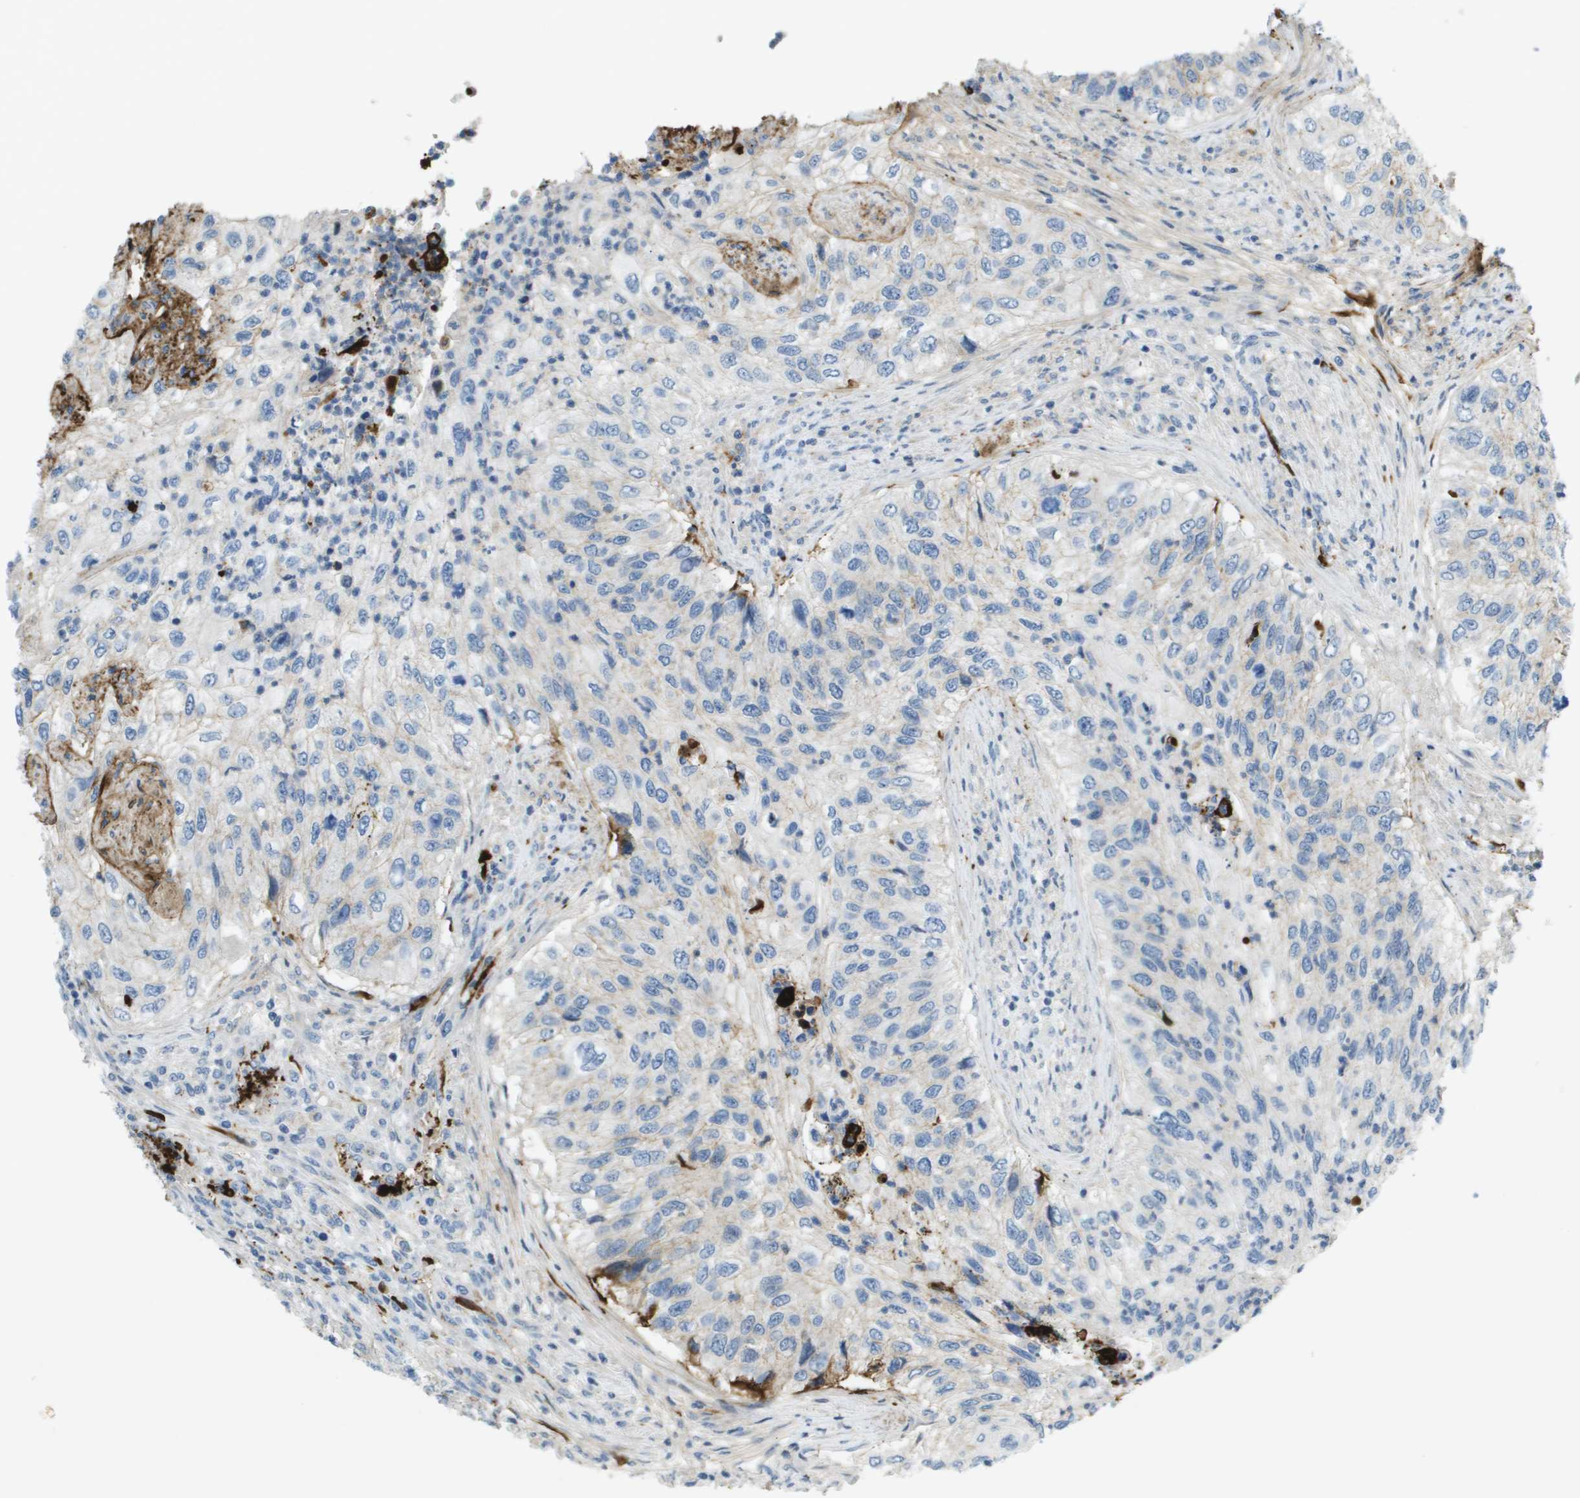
{"staining": {"intensity": "negative", "quantity": "none", "location": "none"}, "tissue": "urothelial cancer", "cell_type": "Tumor cells", "image_type": "cancer", "snomed": [{"axis": "morphology", "description": "Urothelial carcinoma, High grade"}, {"axis": "topography", "description": "Urinary bladder"}], "caption": "A photomicrograph of high-grade urothelial carcinoma stained for a protein exhibits no brown staining in tumor cells.", "gene": "VTN", "patient": {"sex": "female", "age": 60}}